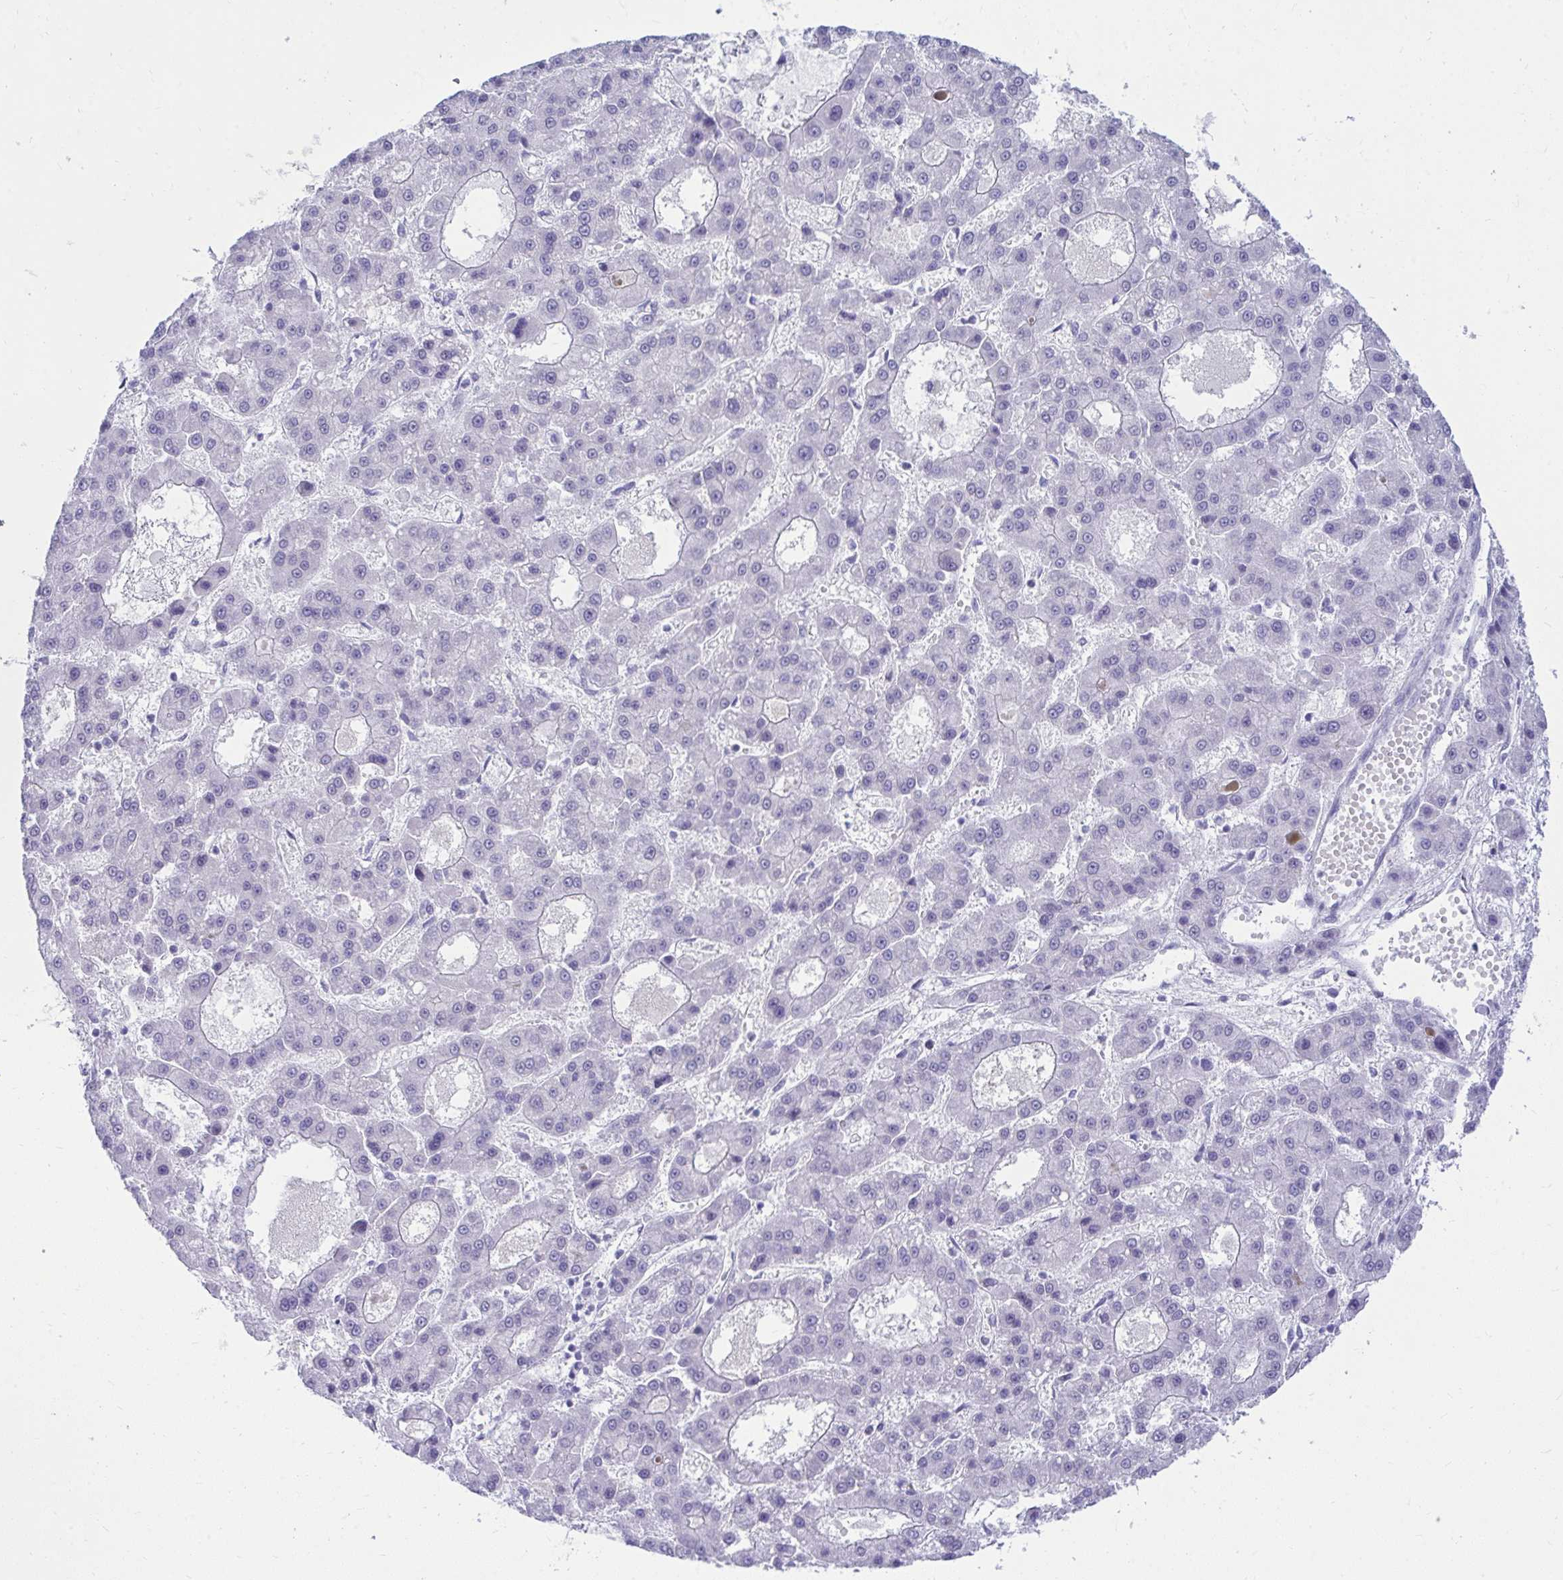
{"staining": {"intensity": "negative", "quantity": "none", "location": "none"}, "tissue": "liver cancer", "cell_type": "Tumor cells", "image_type": "cancer", "snomed": [{"axis": "morphology", "description": "Carcinoma, Hepatocellular, NOS"}, {"axis": "topography", "description": "Liver"}], "caption": "An immunohistochemistry micrograph of liver cancer (hepatocellular carcinoma) is shown. There is no staining in tumor cells of liver cancer (hepatocellular carcinoma).", "gene": "OR5F1", "patient": {"sex": "male", "age": 70}}